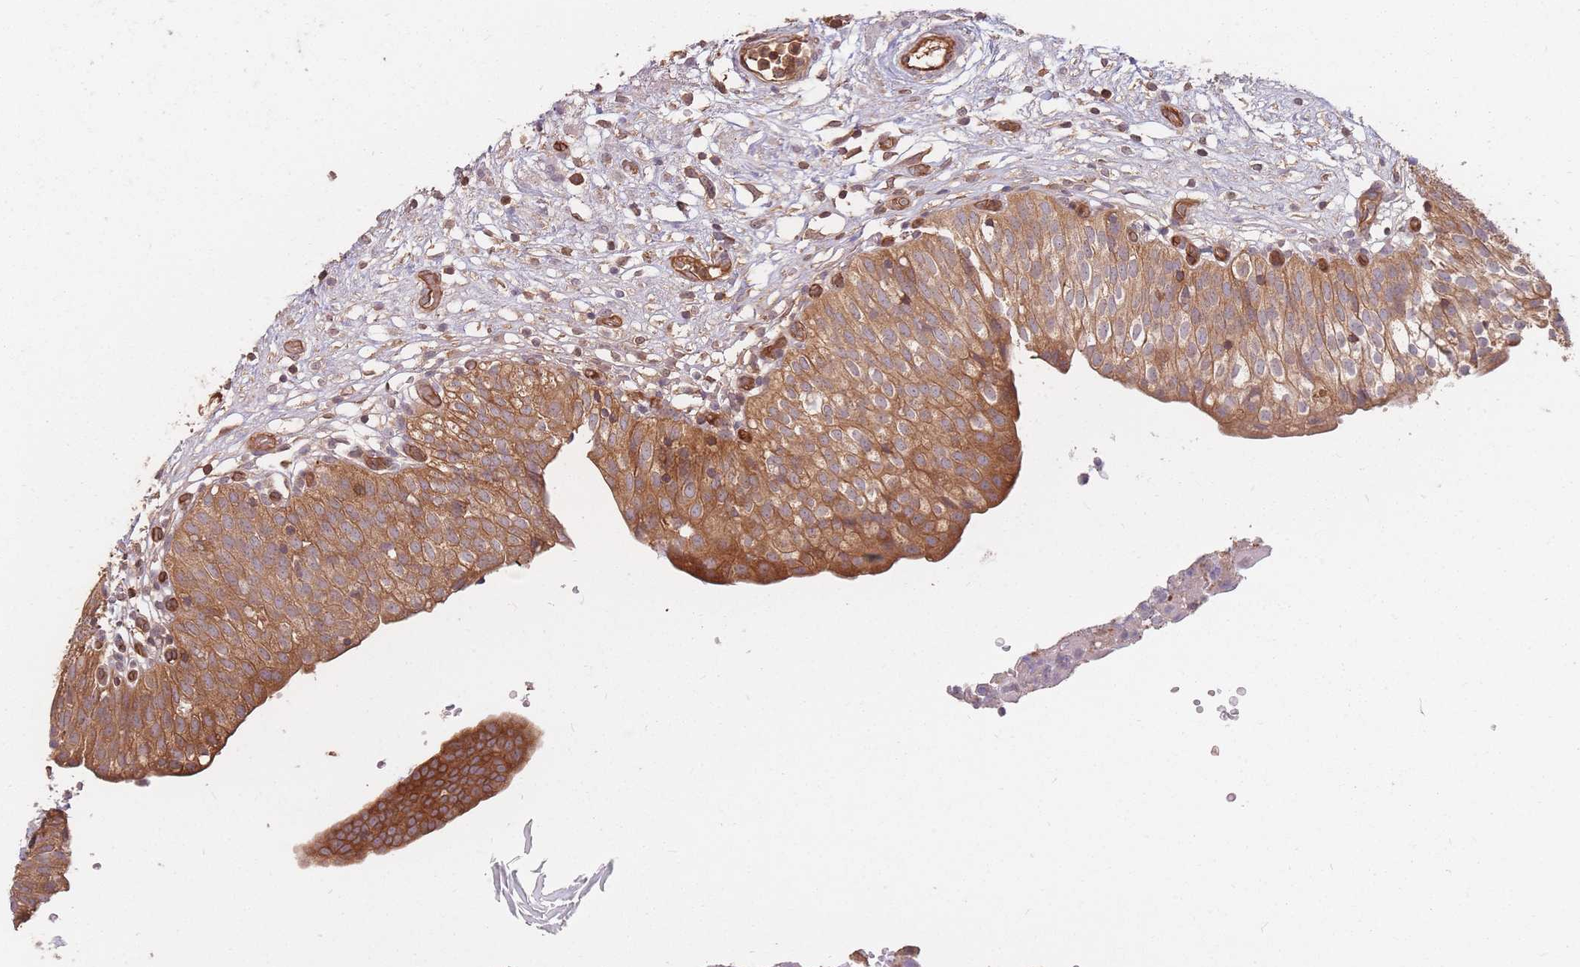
{"staining": {"intensity": "moderate", "quantity": ">75%", "location": "cytoplasmic/membranous"}, "tissue": "urinary bladder", "cell_type": "Urothelial cells", "image_type": "normal", "snomed": [{"axis": "morphology", "description": "Normal tissue, NOS"}, {"axis": "topography", "description": "Urinary bladder"}], "caption": "A micrograph of human urinary bladder stained for a protein shows moderate cytoplasmic/membranous brown staining in urothelial cells. The protein is stained brown, and the nuclei are stained in blue (DAB IHC with brightfield microscopy, high magnification).", "gene": "PLS3", "patient": {"sex": "male", "age": 55}}